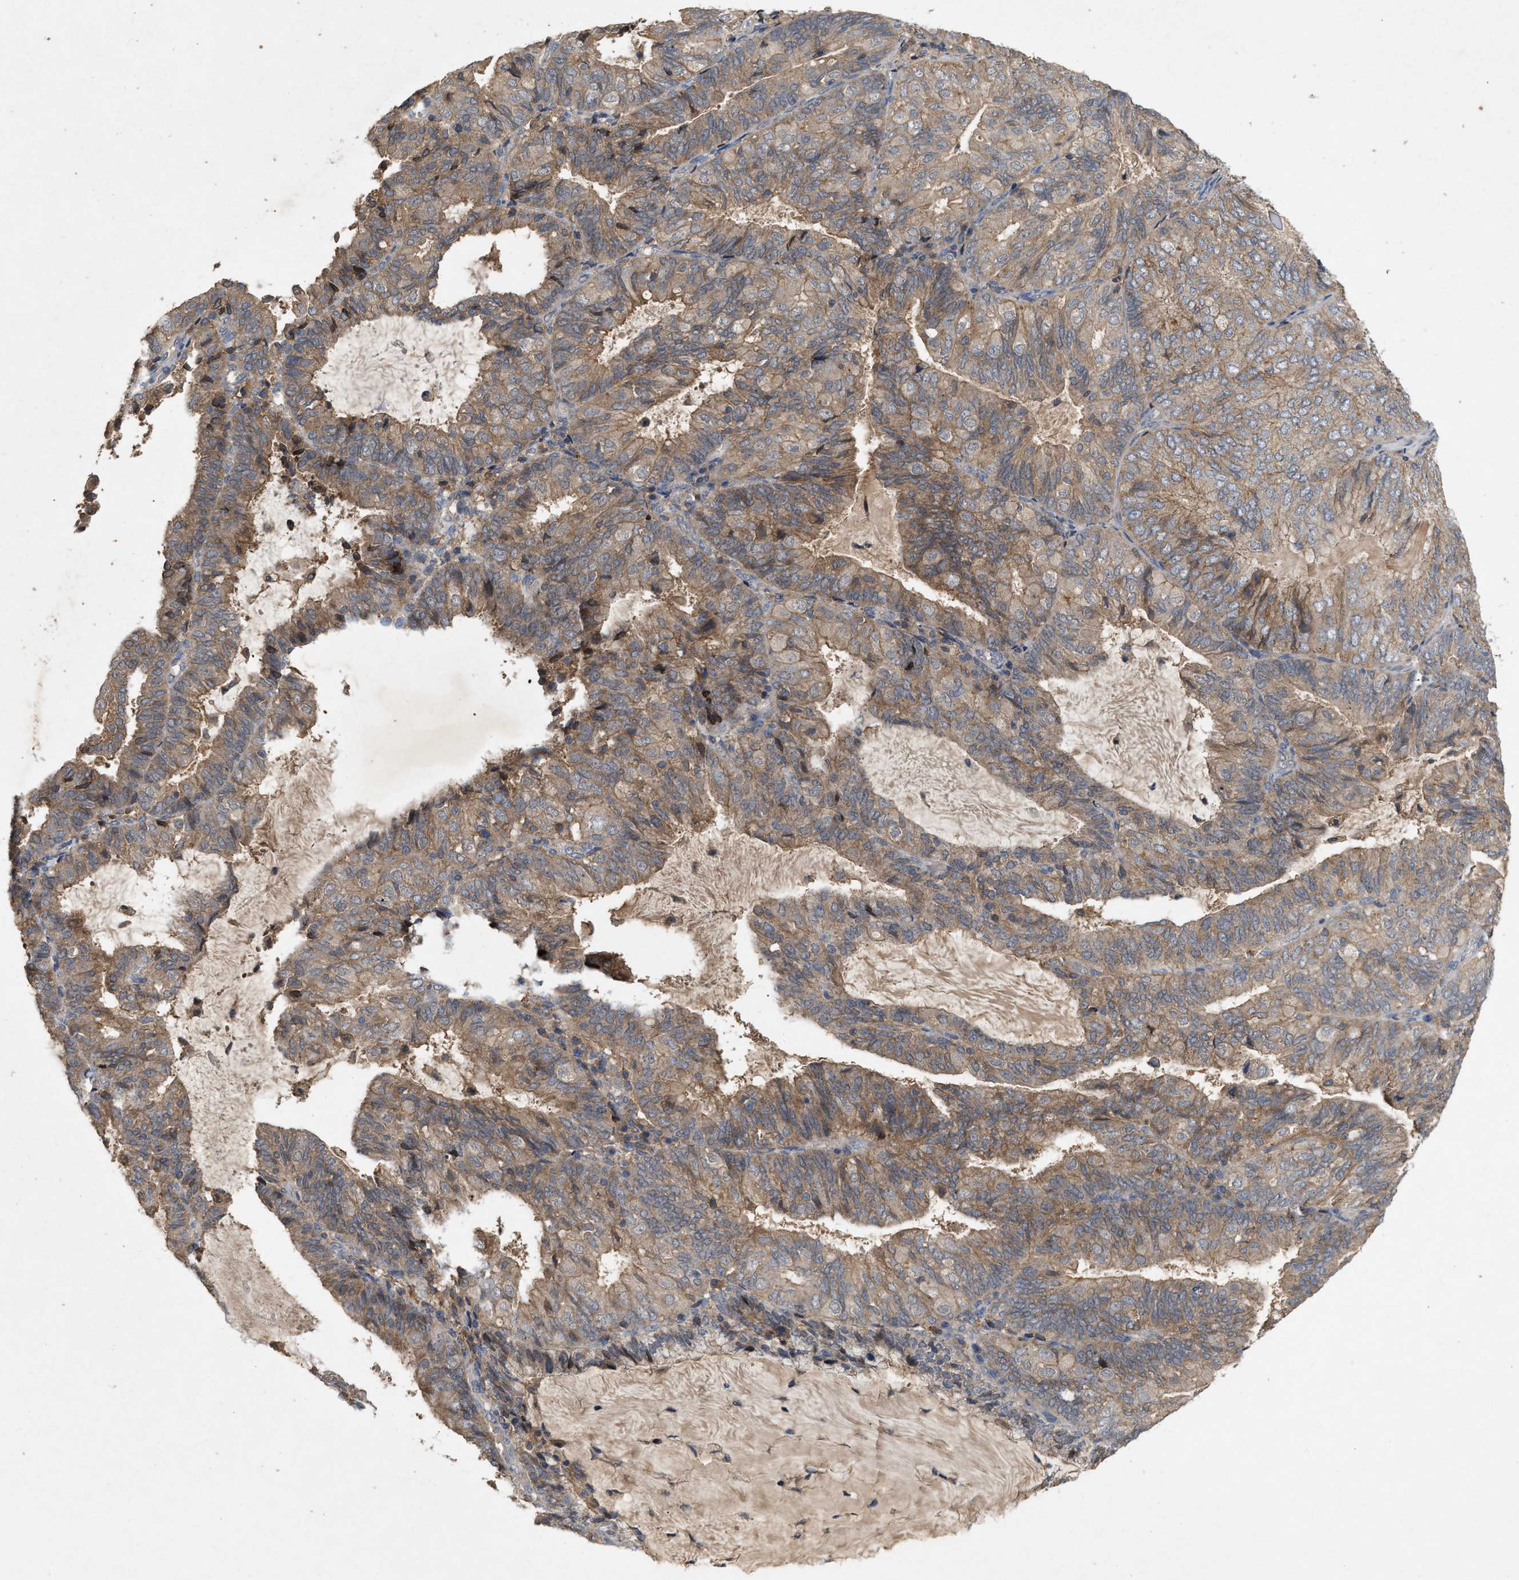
{"staining": {"intensity": "moderate", "quantity": ">75%", "location": "cytoplasmic/membranous"}, "tissue": "endometrial cancer", "cell_type": "Tumor cells", "image_type": "cancer", "snomed": [{"axis": "morphology", "description": "Adenocarcinoma, NOS"}, {"axis": "topography", "description": "Endometrium"}], "caption": "Protein expression analysis of endometrial cancer (adenocarcinoma) reveals moderate cytoplasmic/membranous expression in about >75% of tumor cells. (DAB IHC with brightfield microscopy, high magnification).", "gene": "LPAR2", "patient": {"sex": "female", "age": 81}}